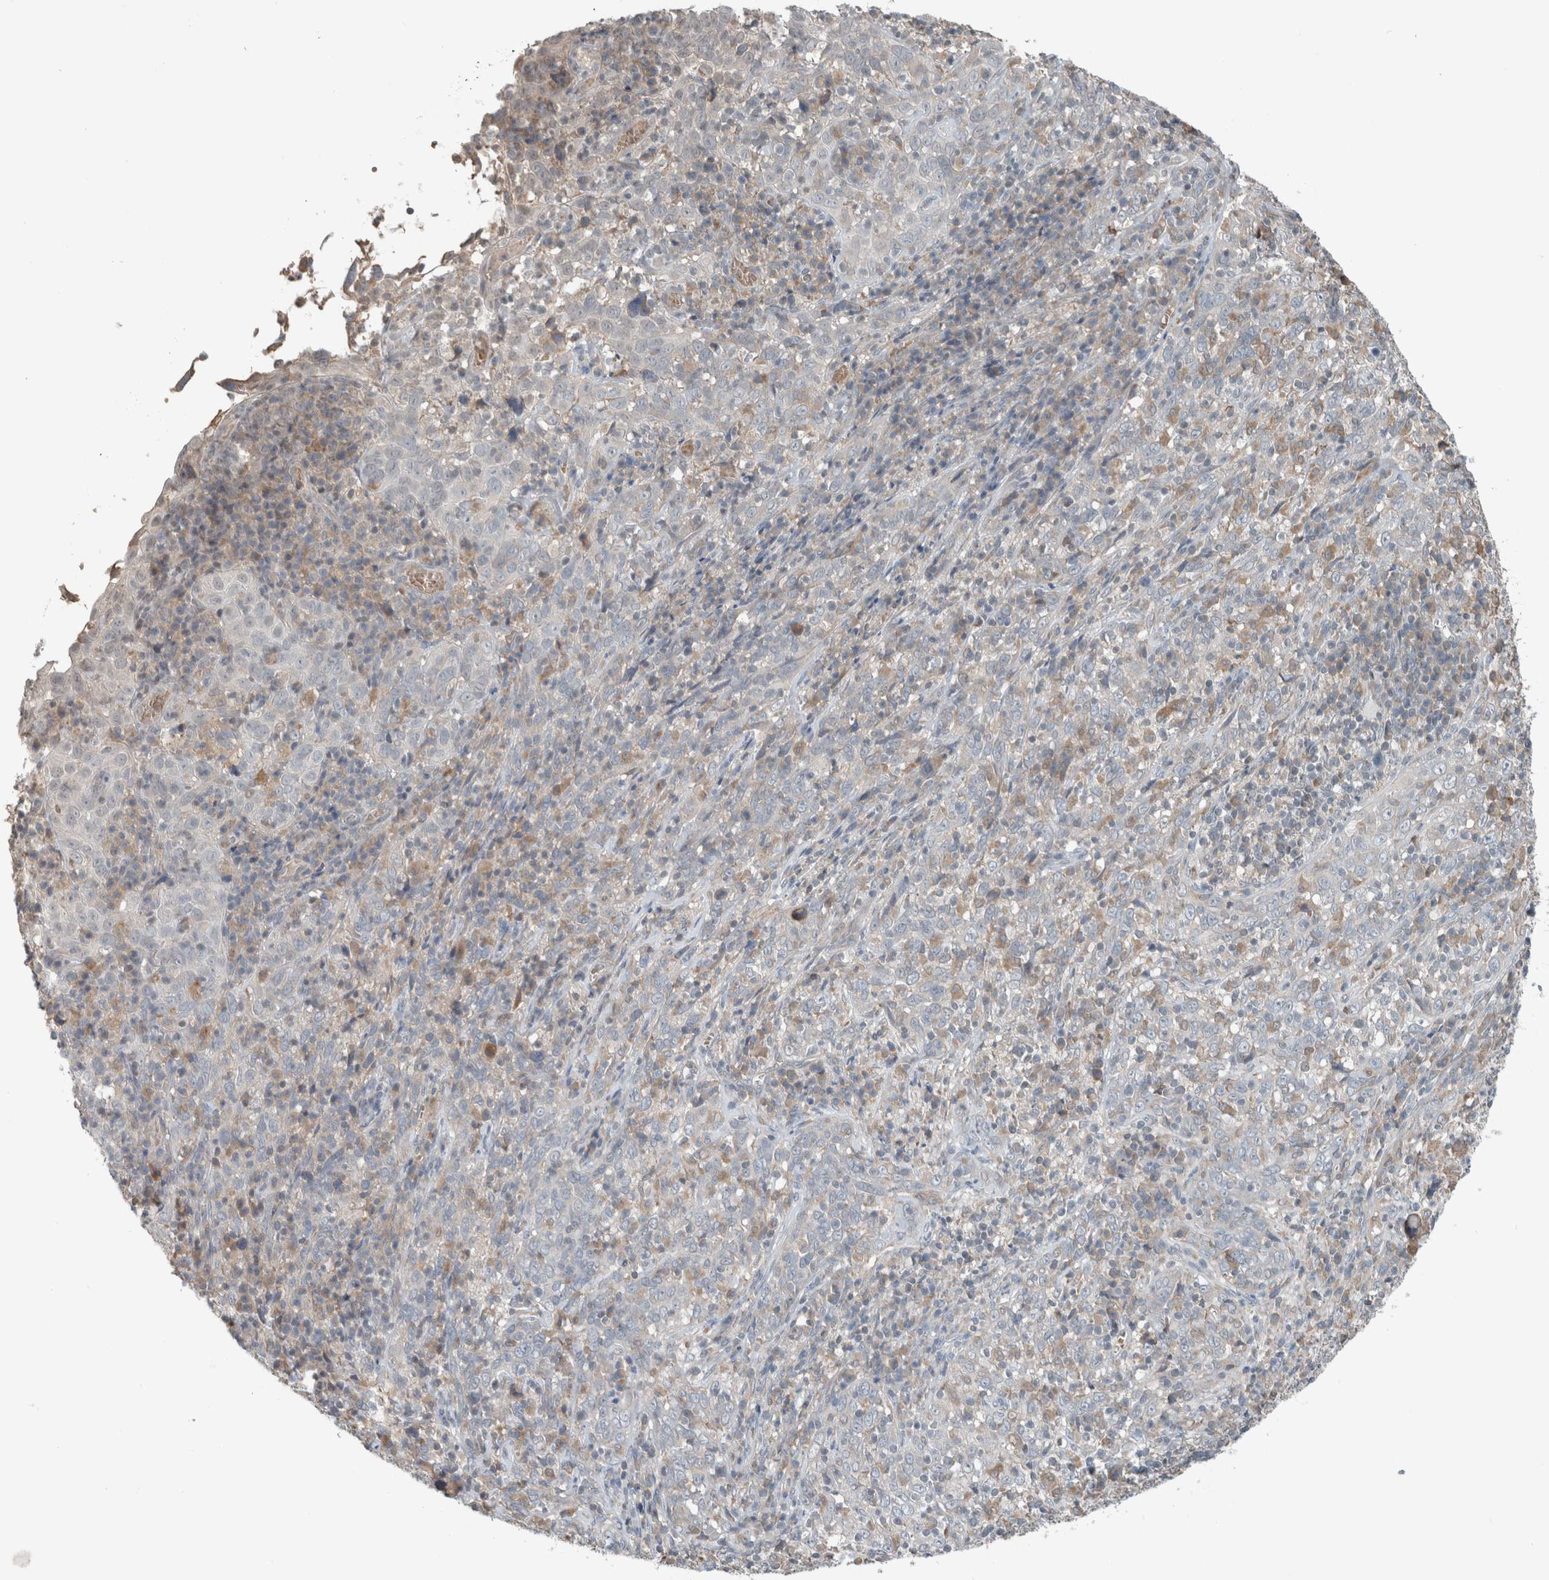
{"staining": {"intensity": "negative", "quantity": "none", "location": "none"}, "tissue": "cervical cancer", "cell_type": "Tumor cells", "image_type": "cancer", "snomed": [{"axis": "morphology", "description": "Squamous cell carcinoma, NOS"}, {"axis": "topography", "description": "Cervix"}], "caption": "Image shows no significant protein expression in tumor cells of cervical squamous cell carcinoma.", "gene": "JADE2", "patient": {"sex": "female", "age": 46}}